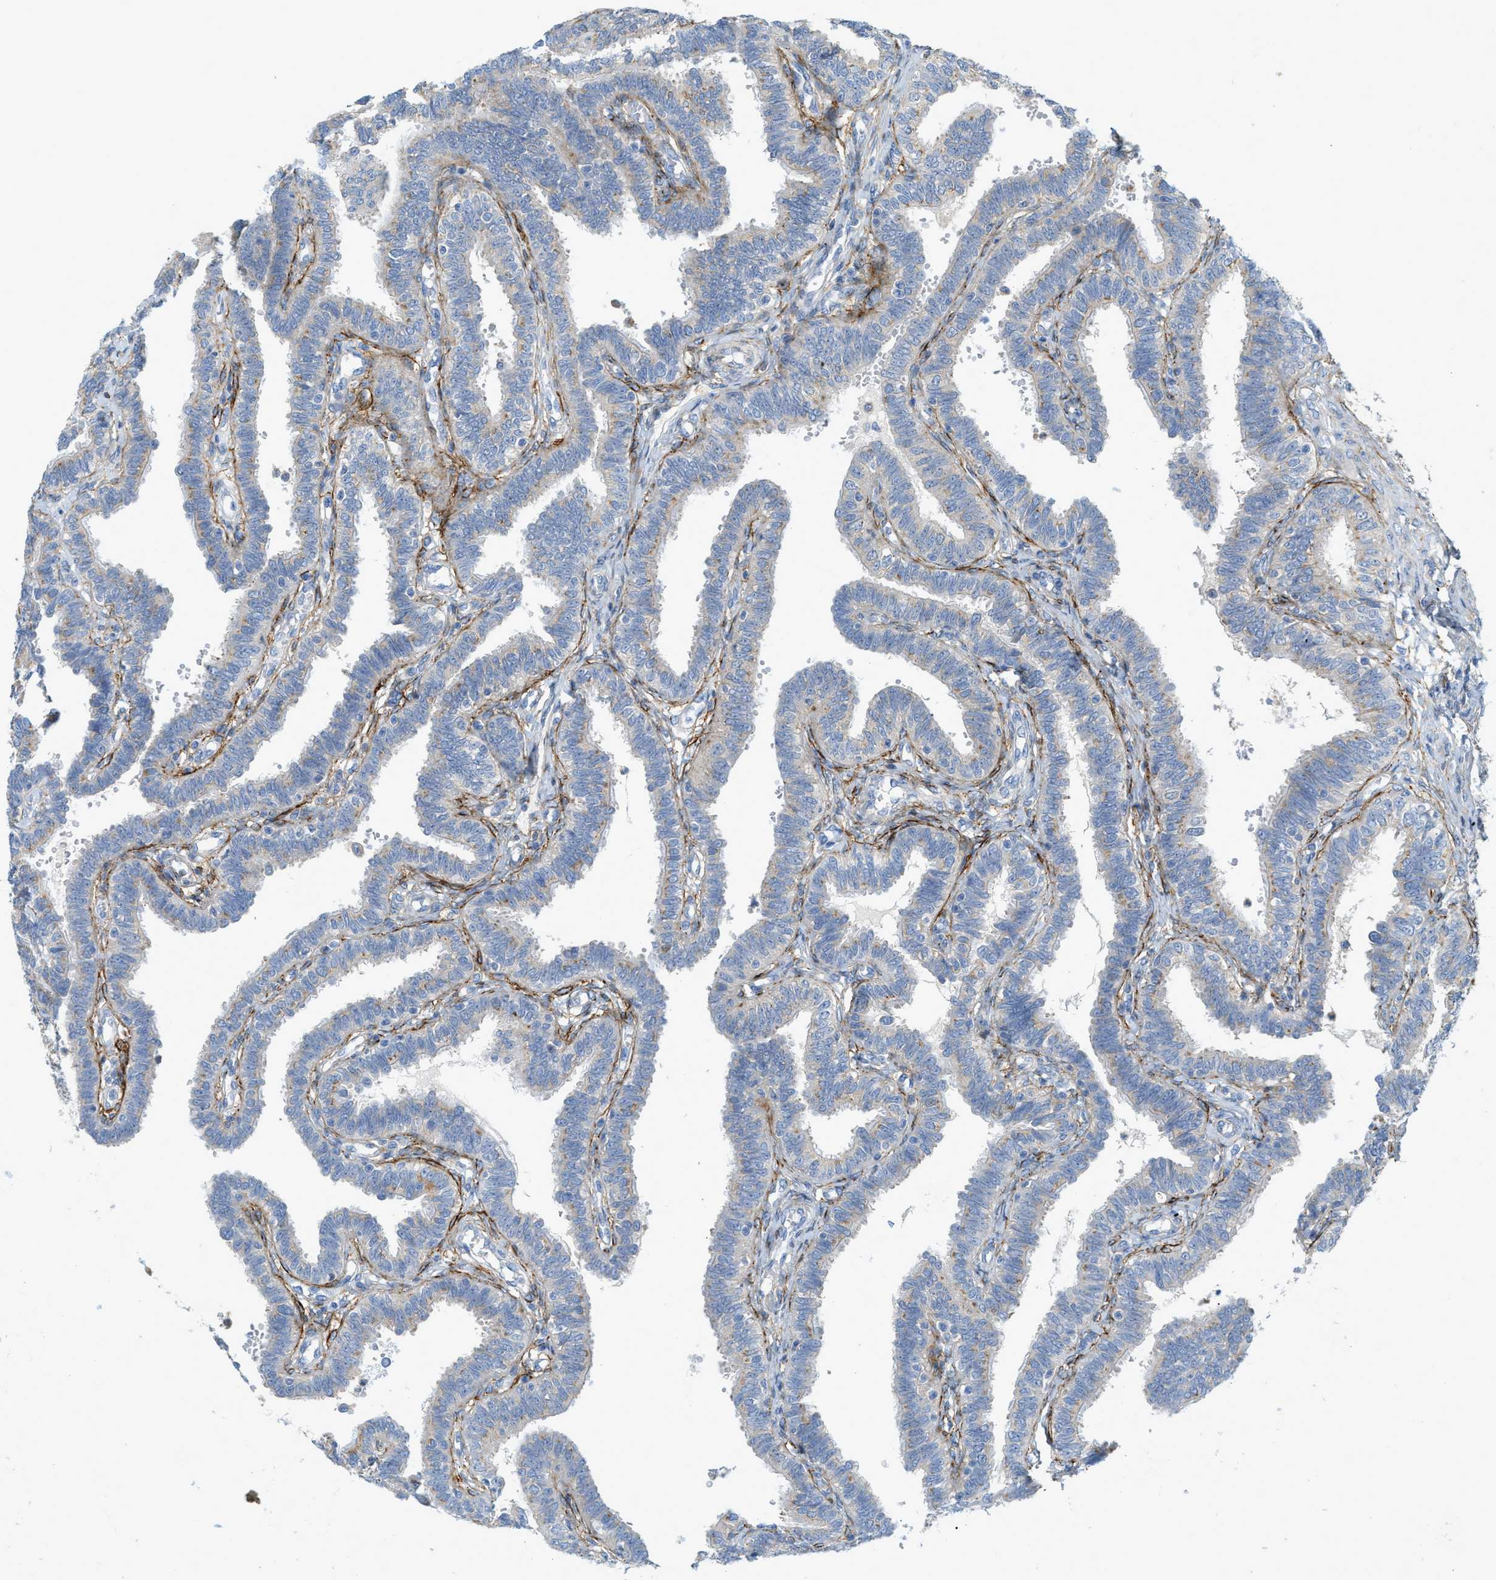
{"staining": {"intensity": "negative", "quantity": "none", "location": "none"}, "tissue": "fallopian tube", "cell_type": "Glandular cells", "image_type": "normal", "snomed": [{"axis": "morphology", "description": "Normal tissue, NOS"}, {"axis": "topography", "description": "Fallopian tube"}, {"axis": "topography", "description": "Placenta"}], "caption": "The IHC micrograph has no significant expression in glandular cells of fallopian tube. (Stains: DAB IHC with hematoxylin counter stain, Microscopy: brightfield microscopy at high magnification).", "gene": "LMBRD1", "patient": {"sex": "female", "age": 34}}